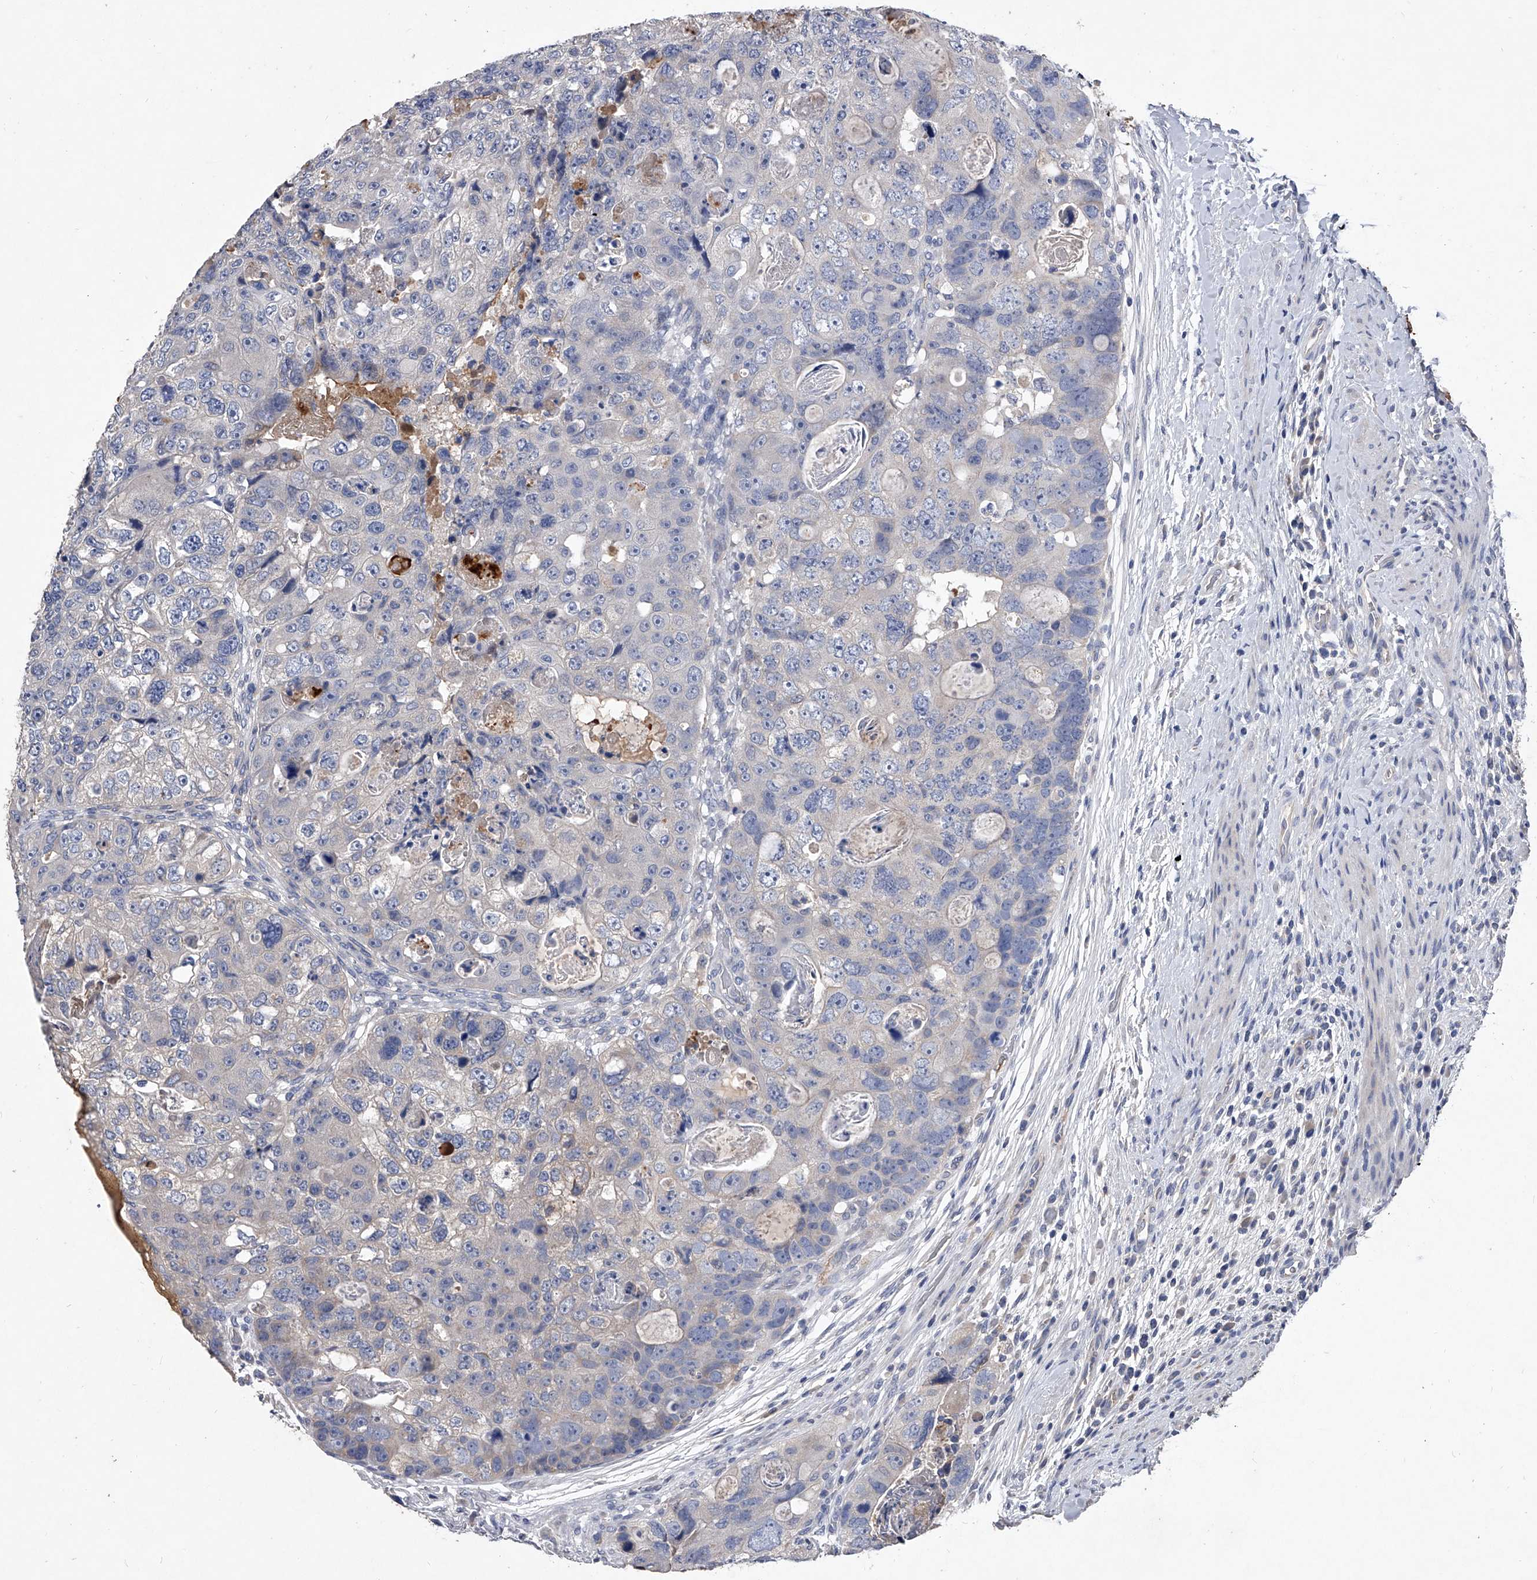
{"staining": {"intensity": "negative", "quantity": "none", "location": "none"}, "tissue": "colorectal cancer", "cell_type": "Tumor cells", "image_type": "cancer", "snomed": [{"axis": "morphology", "description": "Adenocarcinoma, NOS"}, {"axis": "topography", "description": "Rectum"}], "caption": "An immunohistochemistry photomicrograph of adenocarcinoma (colorectal) is shown. There is no staining in tumor cells of adenocarcinoma (colorectal). (DAB IHC with hematoxylin counter stain).", "gene": "C5", "patient": {"sex": "male", "age": 59}}